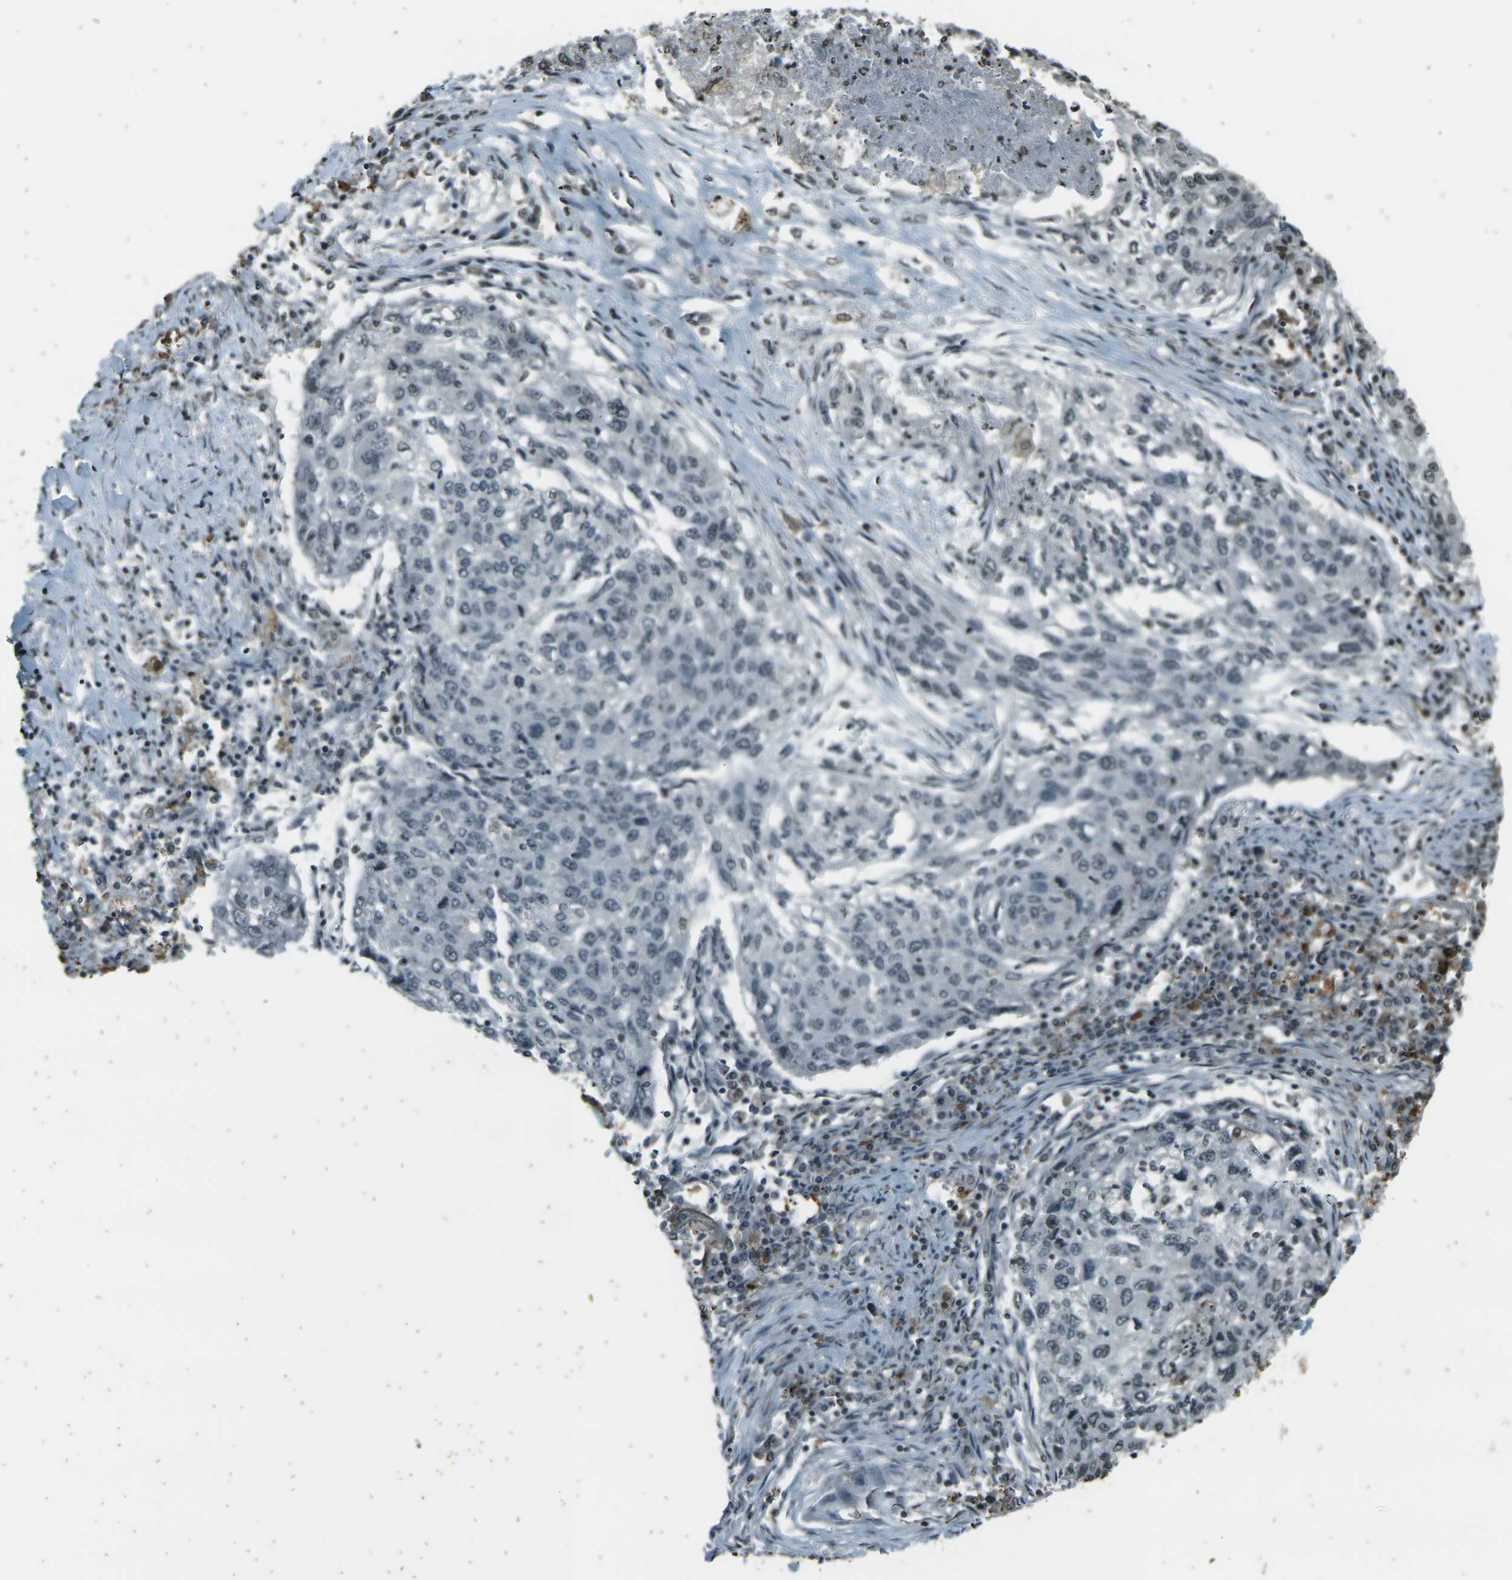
{"staining": {"intensity": "negative", "quantity": "none", "location": "none"}, "tissue": "lung cancer", "cell_type": "Tumor cells", "image_type": "cancer", "snomed": [{"axis": "morphology", "description": "Squamous cell carcinoma, NOS"}, {"axis": "topography", "description": "Lung"}], "caption": "This is a photomicrograph of immunohistochemistry staining of lung cancer (squamous cell carcinoma), which shows no staining in tumor cells.", "gene": "PRPF8", "patient": {"sex": "female", "age": 63}}